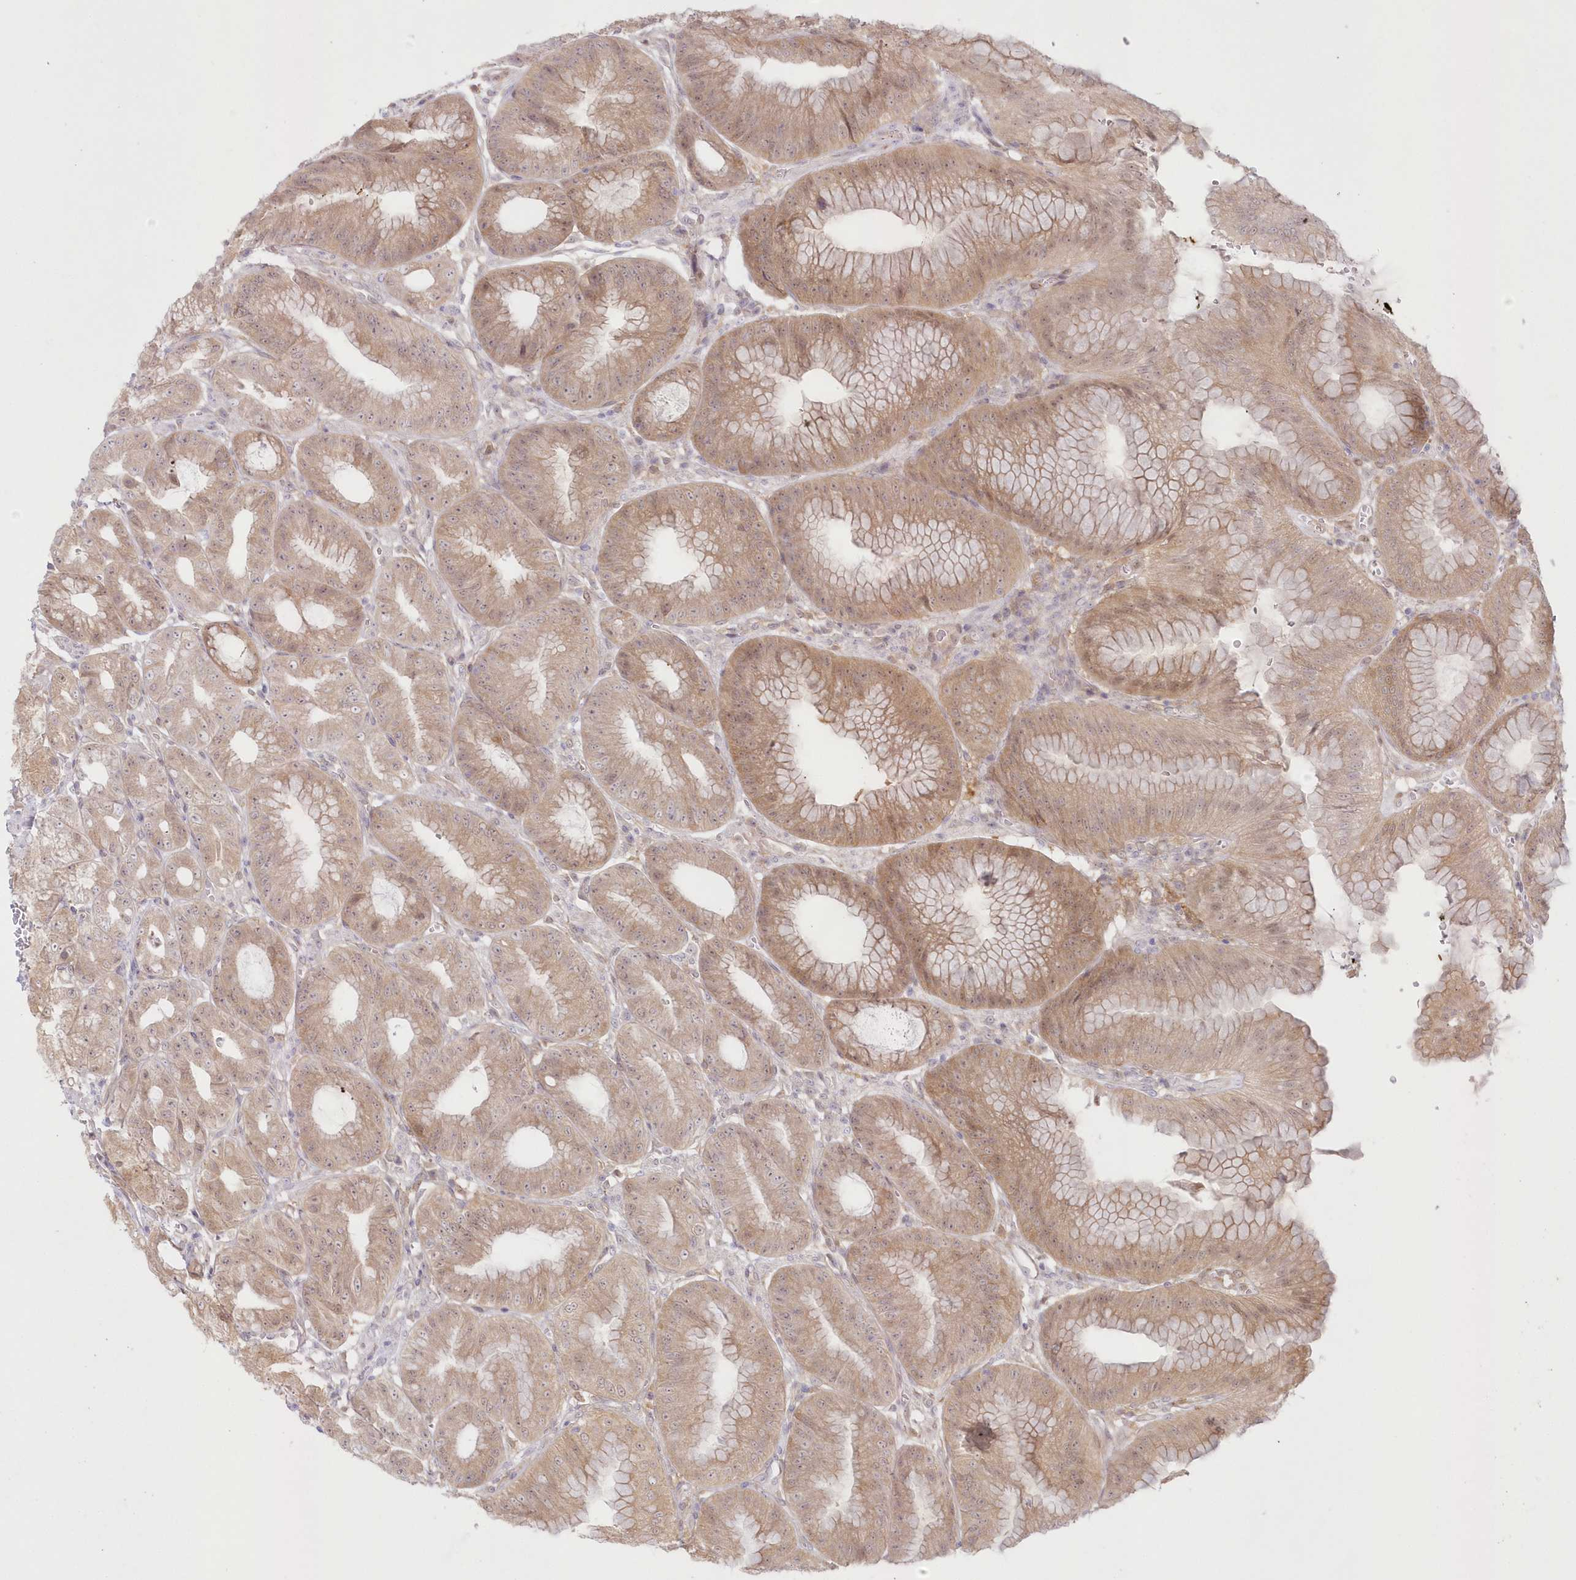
{"staining": {"intensity": "moderate", "quantity": ">75%", "location": "cytoplasmic/membranous"}, "tissue": "stomach", "cell_type": "Glandular cells", "image_type": "normal", "snomed": [{"axis": "morphology", "description": "Normal tissue, NOS"}, {"axis": "topography", "description": "Stomach, lower"}], "caption": "Immunohistochemistry (IHC) photomicrograph of normal human stomach stained for a protein (brown), which demonstrates medium levels of moderate cytoplasmic/membranous staining in approximately >75% of glandular cells.", "gene": "RNPEP", "patient": {"sex": "male", "age": 71}}